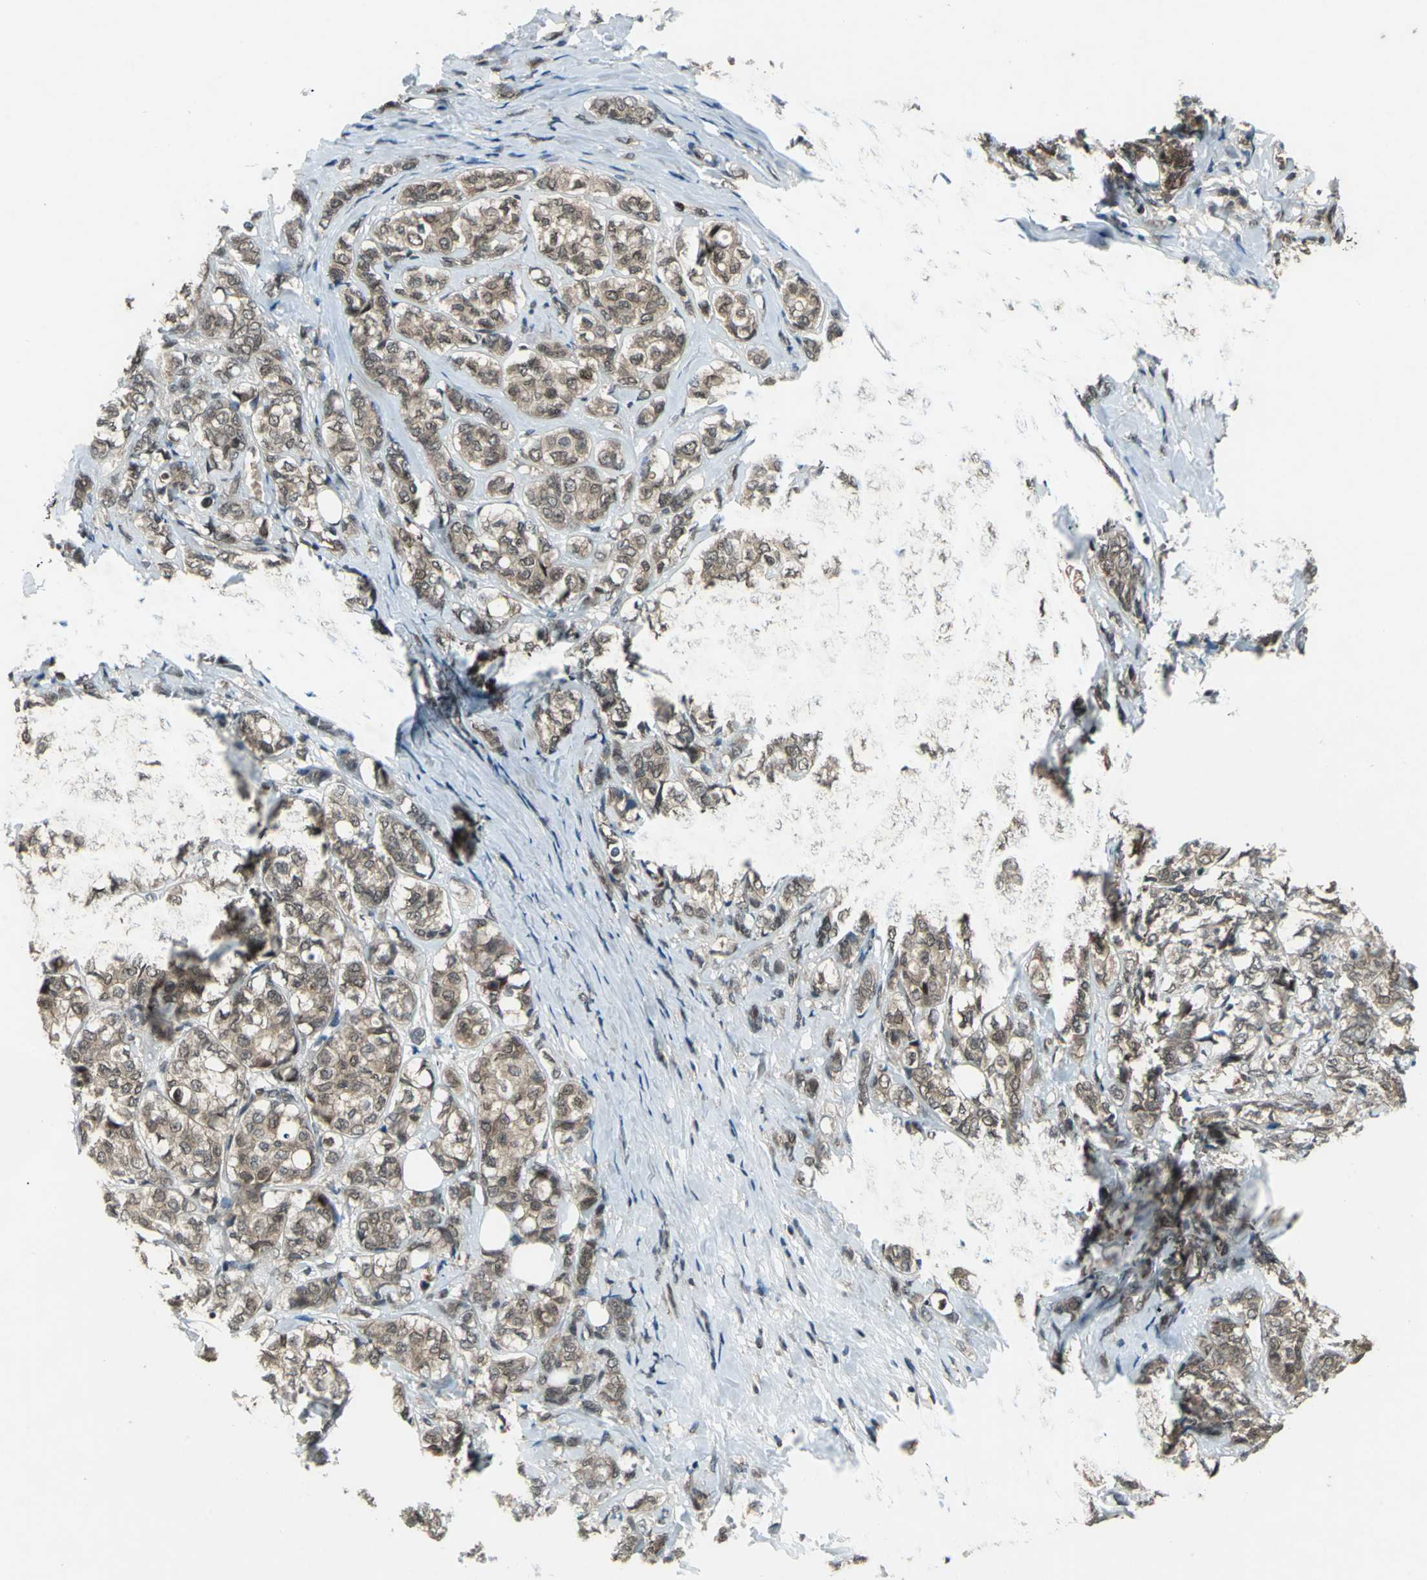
{"staining": {"intensity": "moderate", "quantity": ">75%", "location": "cytoplasmic/membranous,nuclear"}, "tissue": "breast cancer", "cell_type": "Tumor cells", "image_type": "cancer", "snomed": [{"axis": "morphology", "description": "Lobular carcinoma"}, {"axis": "topography", "description": "Breast"}], "caption": "Immunohistochemistry of breast lobular carcinoma reveals medium levels of moderate cytoplasmic/membranous and nuclear positivity in approximately >75% of tumor cells. (Stains: DAB in brown, nuclei in blue, Microscopy: brightfield microscopy at high magnification).", "gene": "COPS5", "patient": {"sex": "female", "age": 60}}